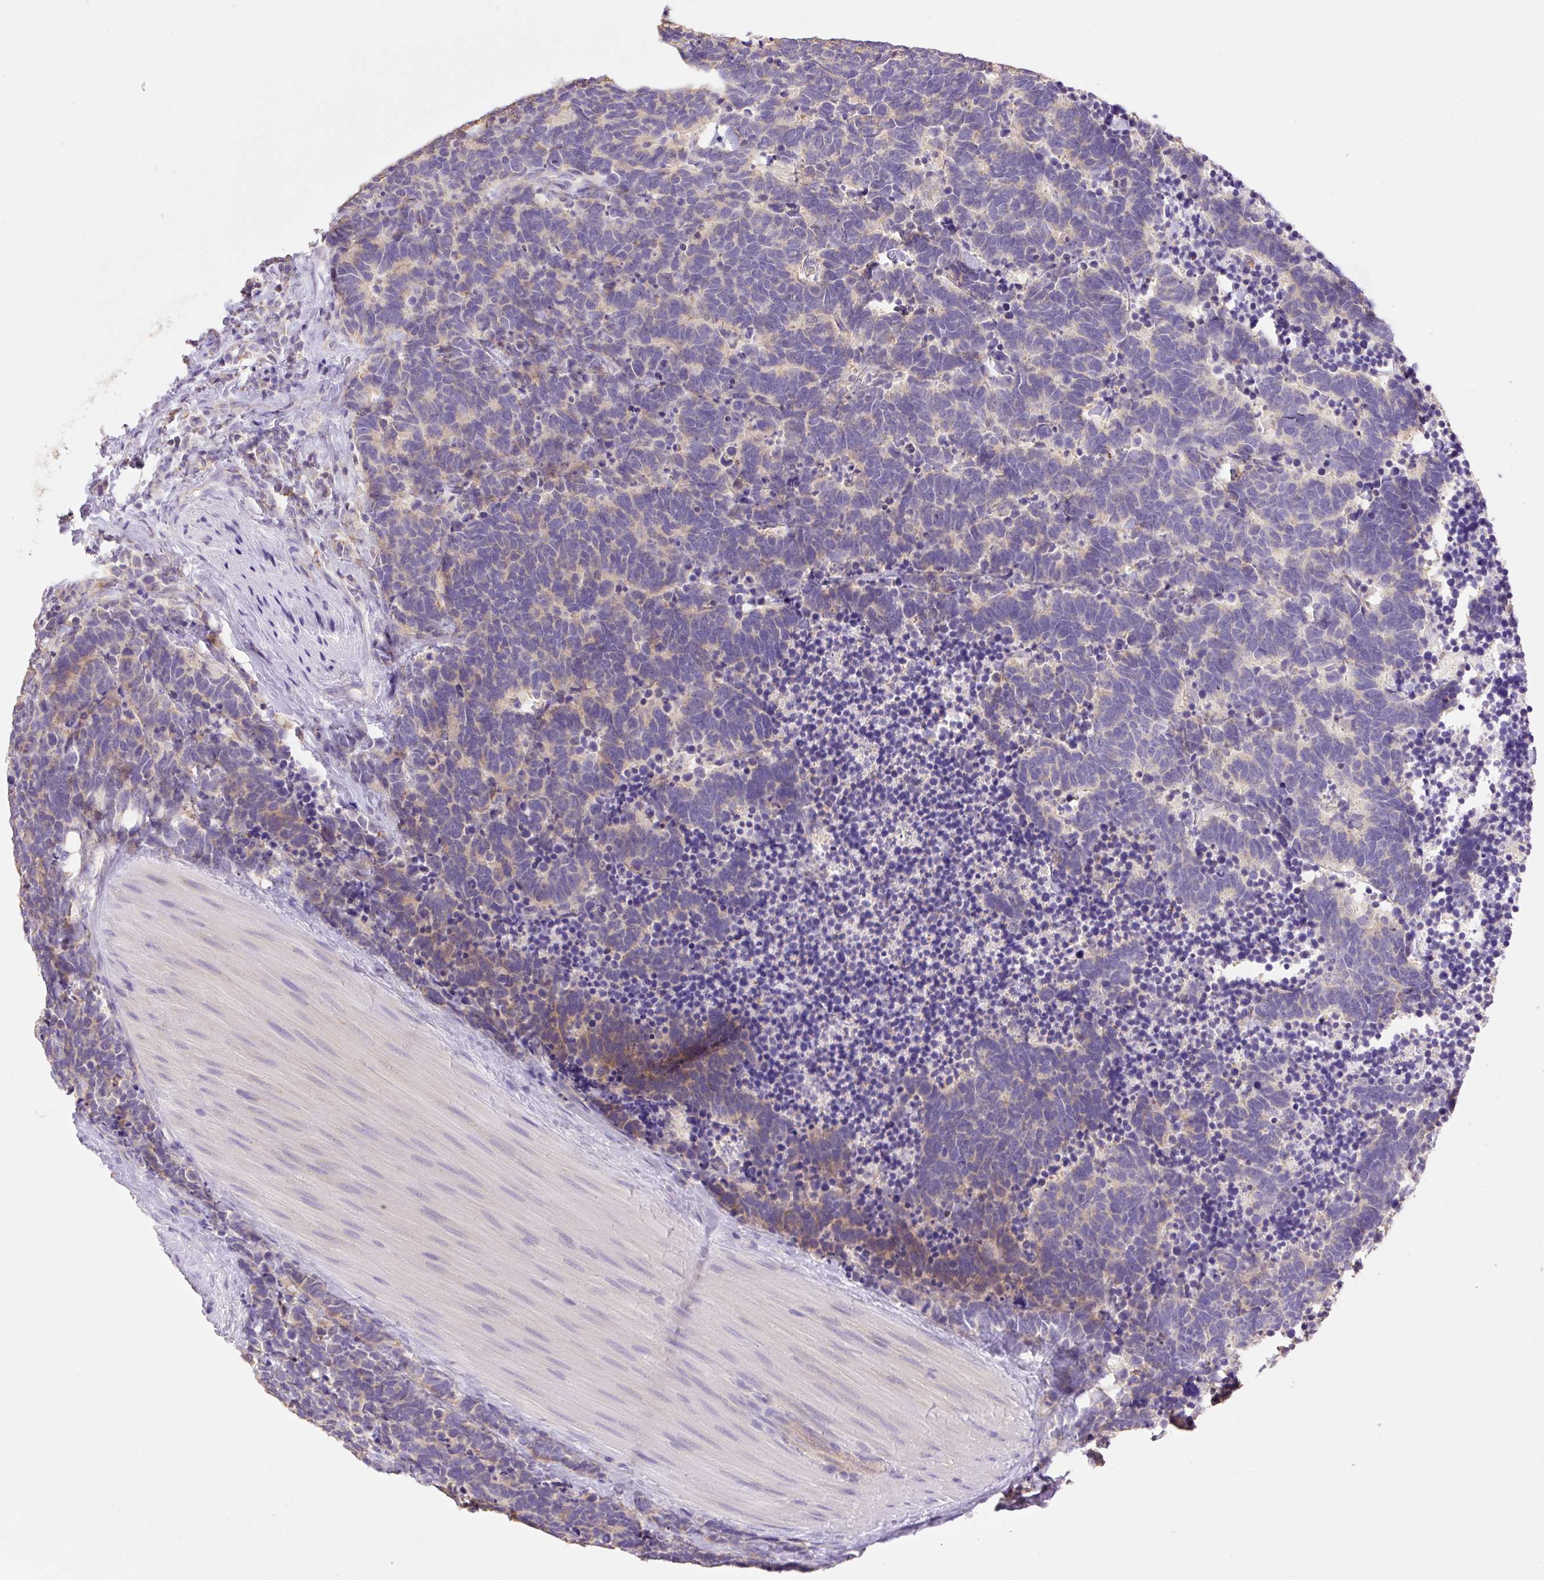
{"staining": {"intensity": "moderate", "quantity": "<25%", "location": "cytoplasmic/membranous"}, "tissue": "carcinoid", "cell_type": "Tumor cells", "image_type": "cancer", "snomed": [{"axis": "morphology", "description": "Carcinoma, NOS"}, {"axis": "morphology", "description": "Carcinoid, malignant, NOS"}, {"axis": "topography", "description": "Urinary bladder"}], "caption": "Human carcinoid stained for a protein (brown) displays moderate cytoplasmic/membranous positive staining in about <25% of tumor cells.", "gene": "COPZ2", "patient": {"sex": "male", "age": 57}}